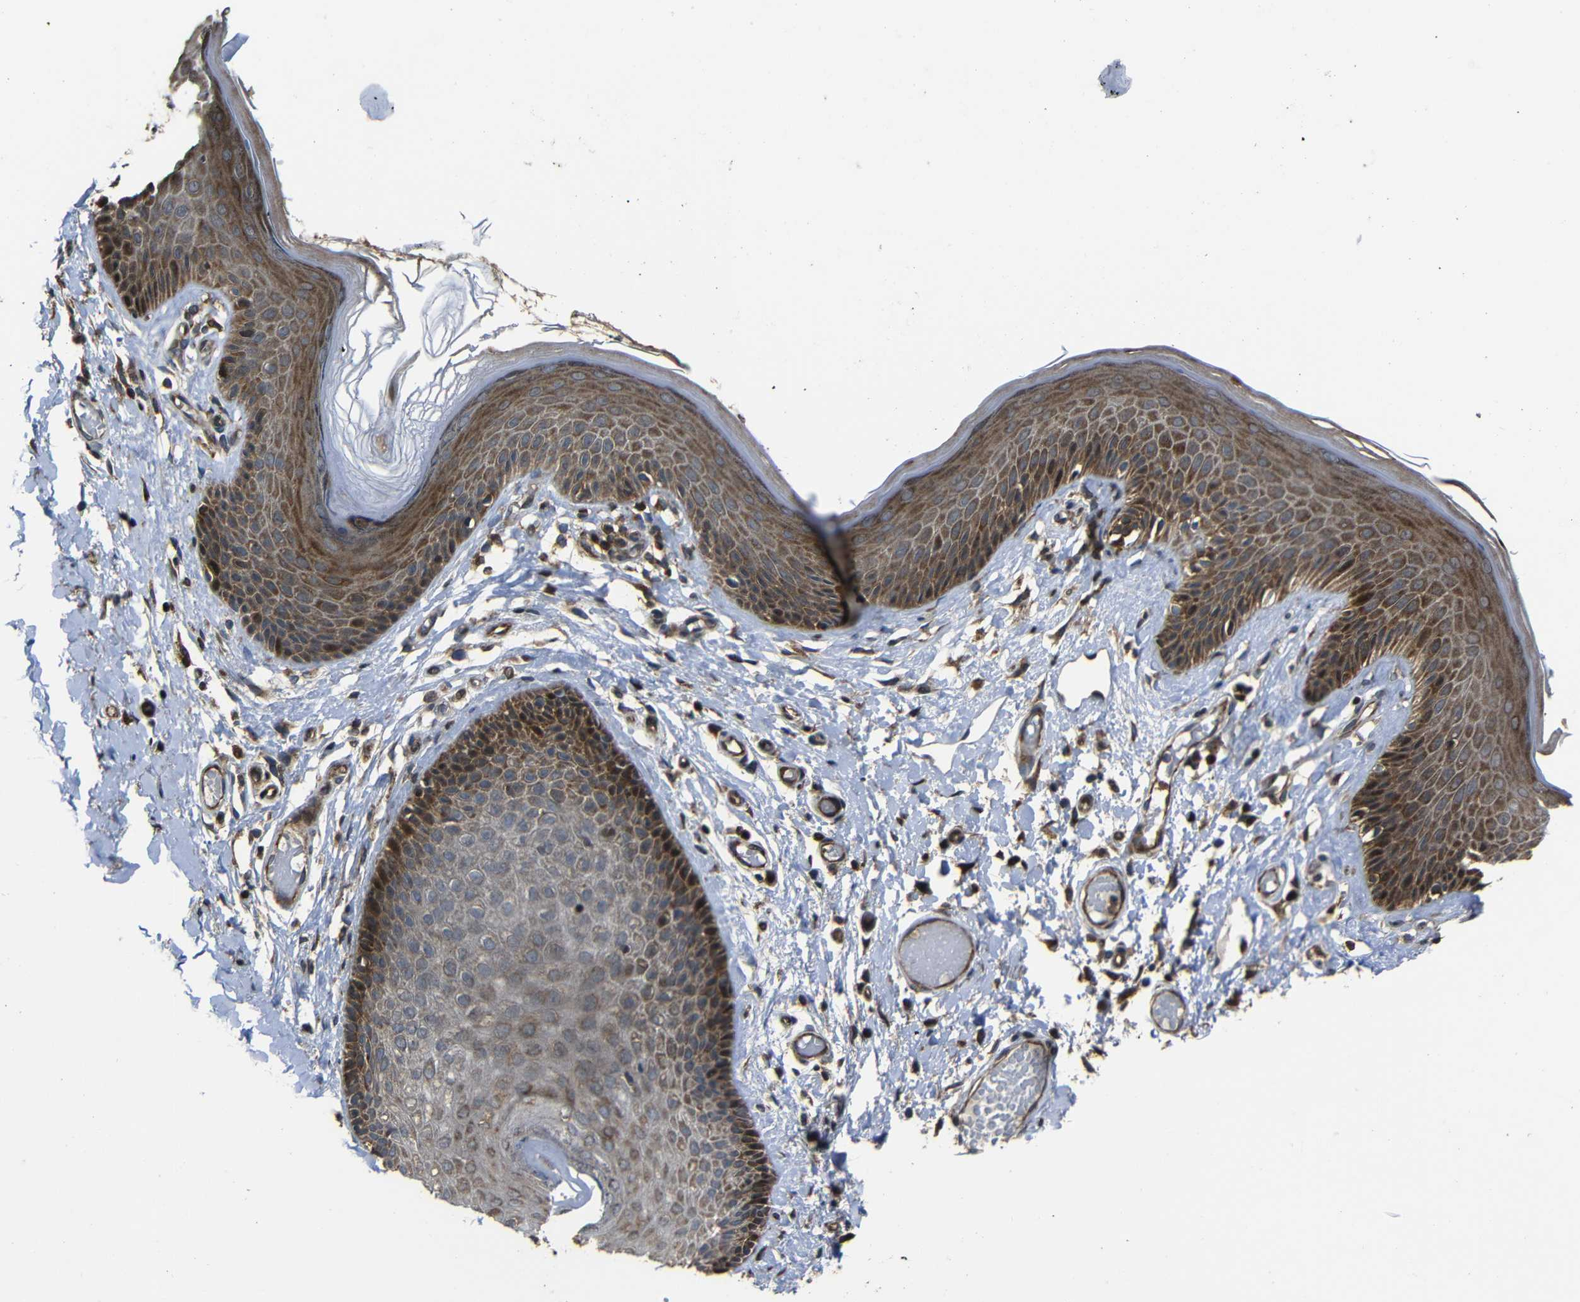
{"staining": {"intensity": "strong", "quantity": ">75%", "location": "cytoplasmic/membranous"}, "tissue": "skin", "cell_type": "Epidermal cells", "image_type": "normal", "snomed": [{"axis": "morphology", "description": "Normal tissue, NOS"}, {"axis": "topography", "description": "Vulva"}], "caption": "An IHC image of unremarkable tissue is shown. Protein staining in brown shows strong cytoplasmic/membranous positivity in skin within epidermal cells. (Brightfield microscopy of DAB IHC at high magnification).", "gene": "SNN", "patient": {"sex": "female", "age": 73}}